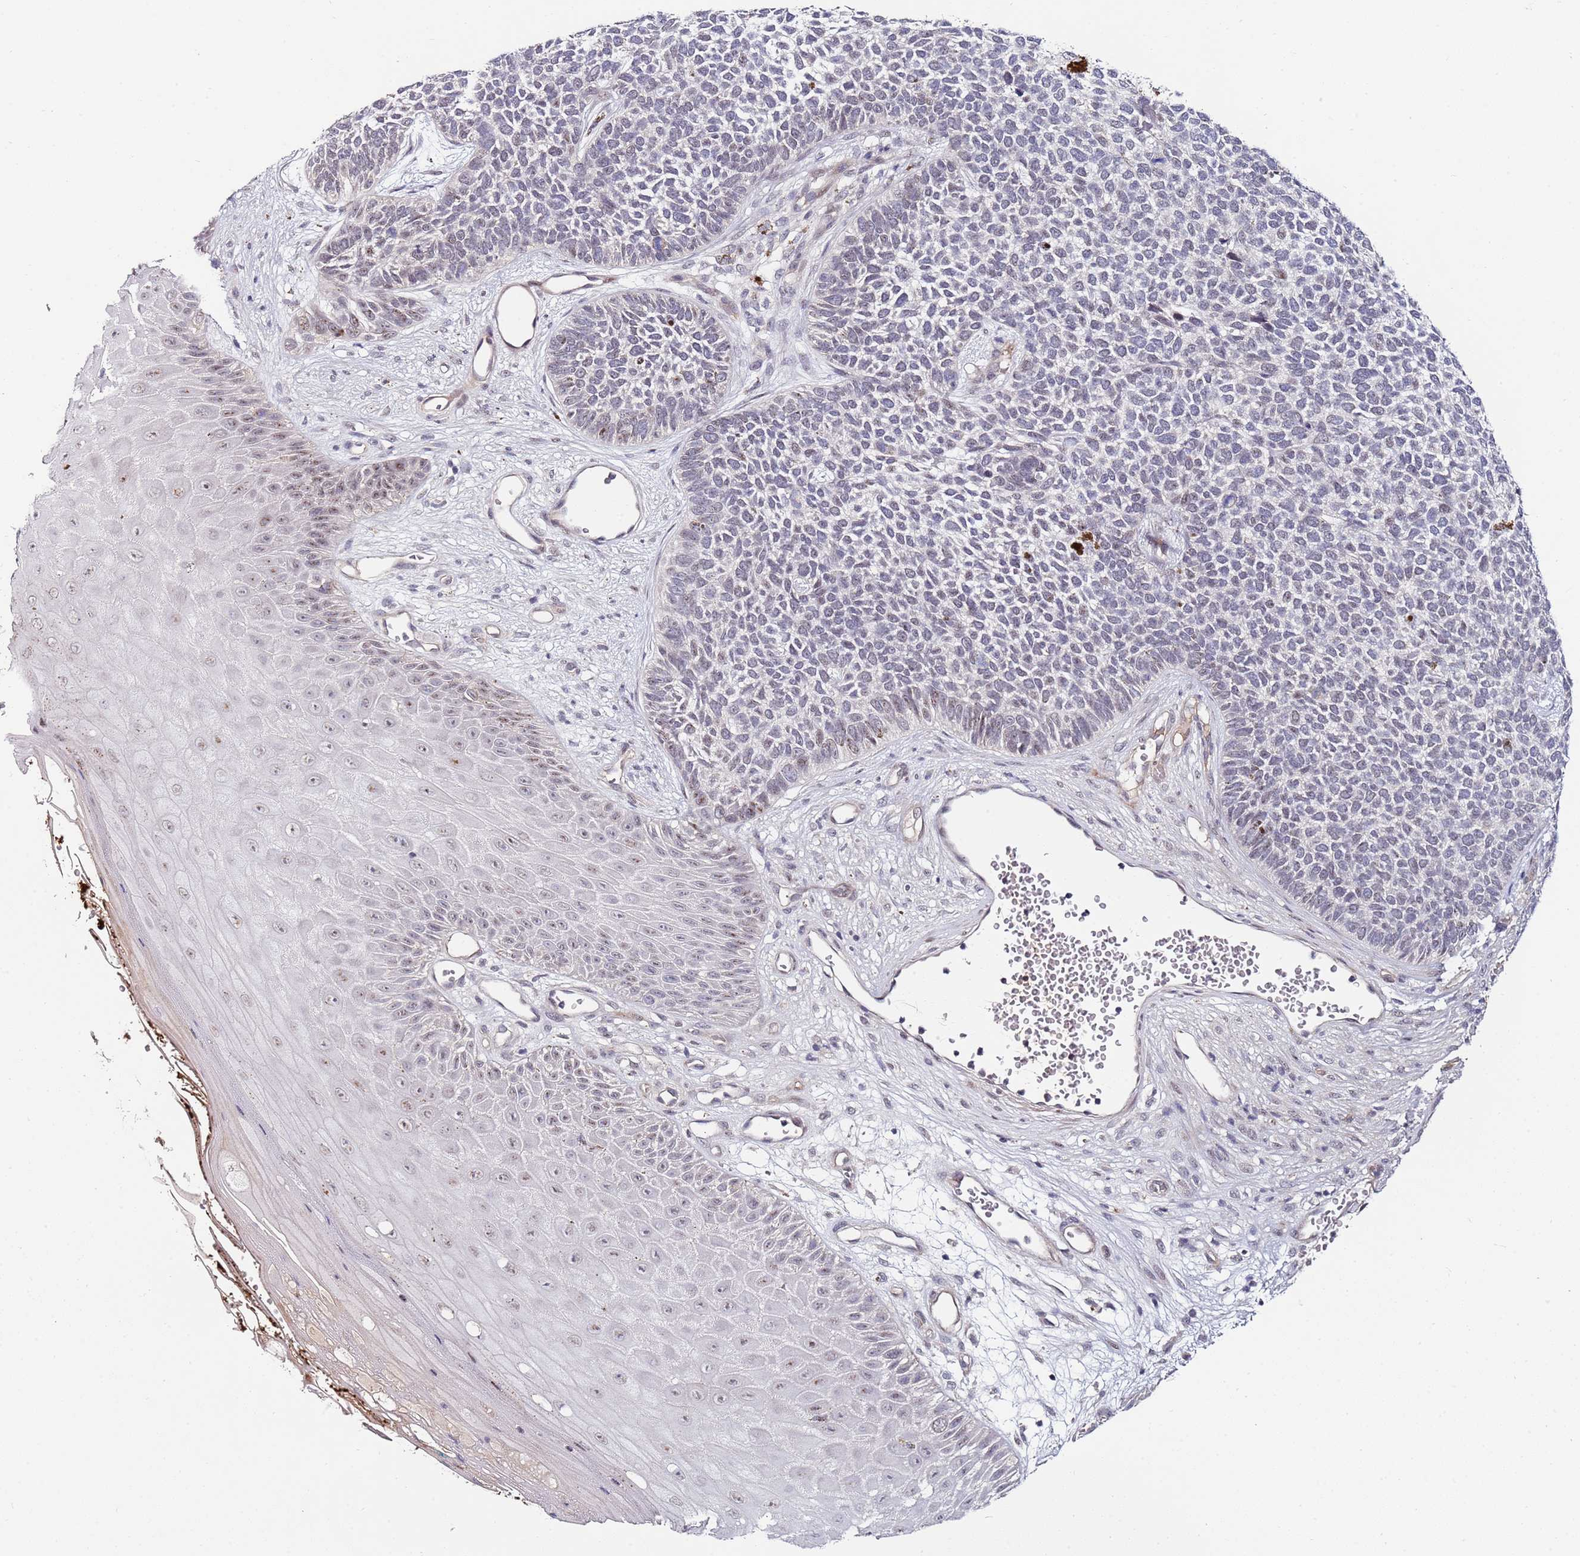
{"staining": {"intensity": "negative", "quantity": "none", "location": "none"}, "tissue": "skin cancer", "cell_type": "Tumor cells", "image_type": "cancer", "snomed": [{"axis": "morphology", "description": "Basal cell carcinoma"}, {"axis": "topography", "description": "Skin"}], "caption": "Skin cancer was stained to show a protein in brown. There is no significant staining in tumor cells.", "gene": "DUSP28", "patient": {"sex": "female", "age": 84}}